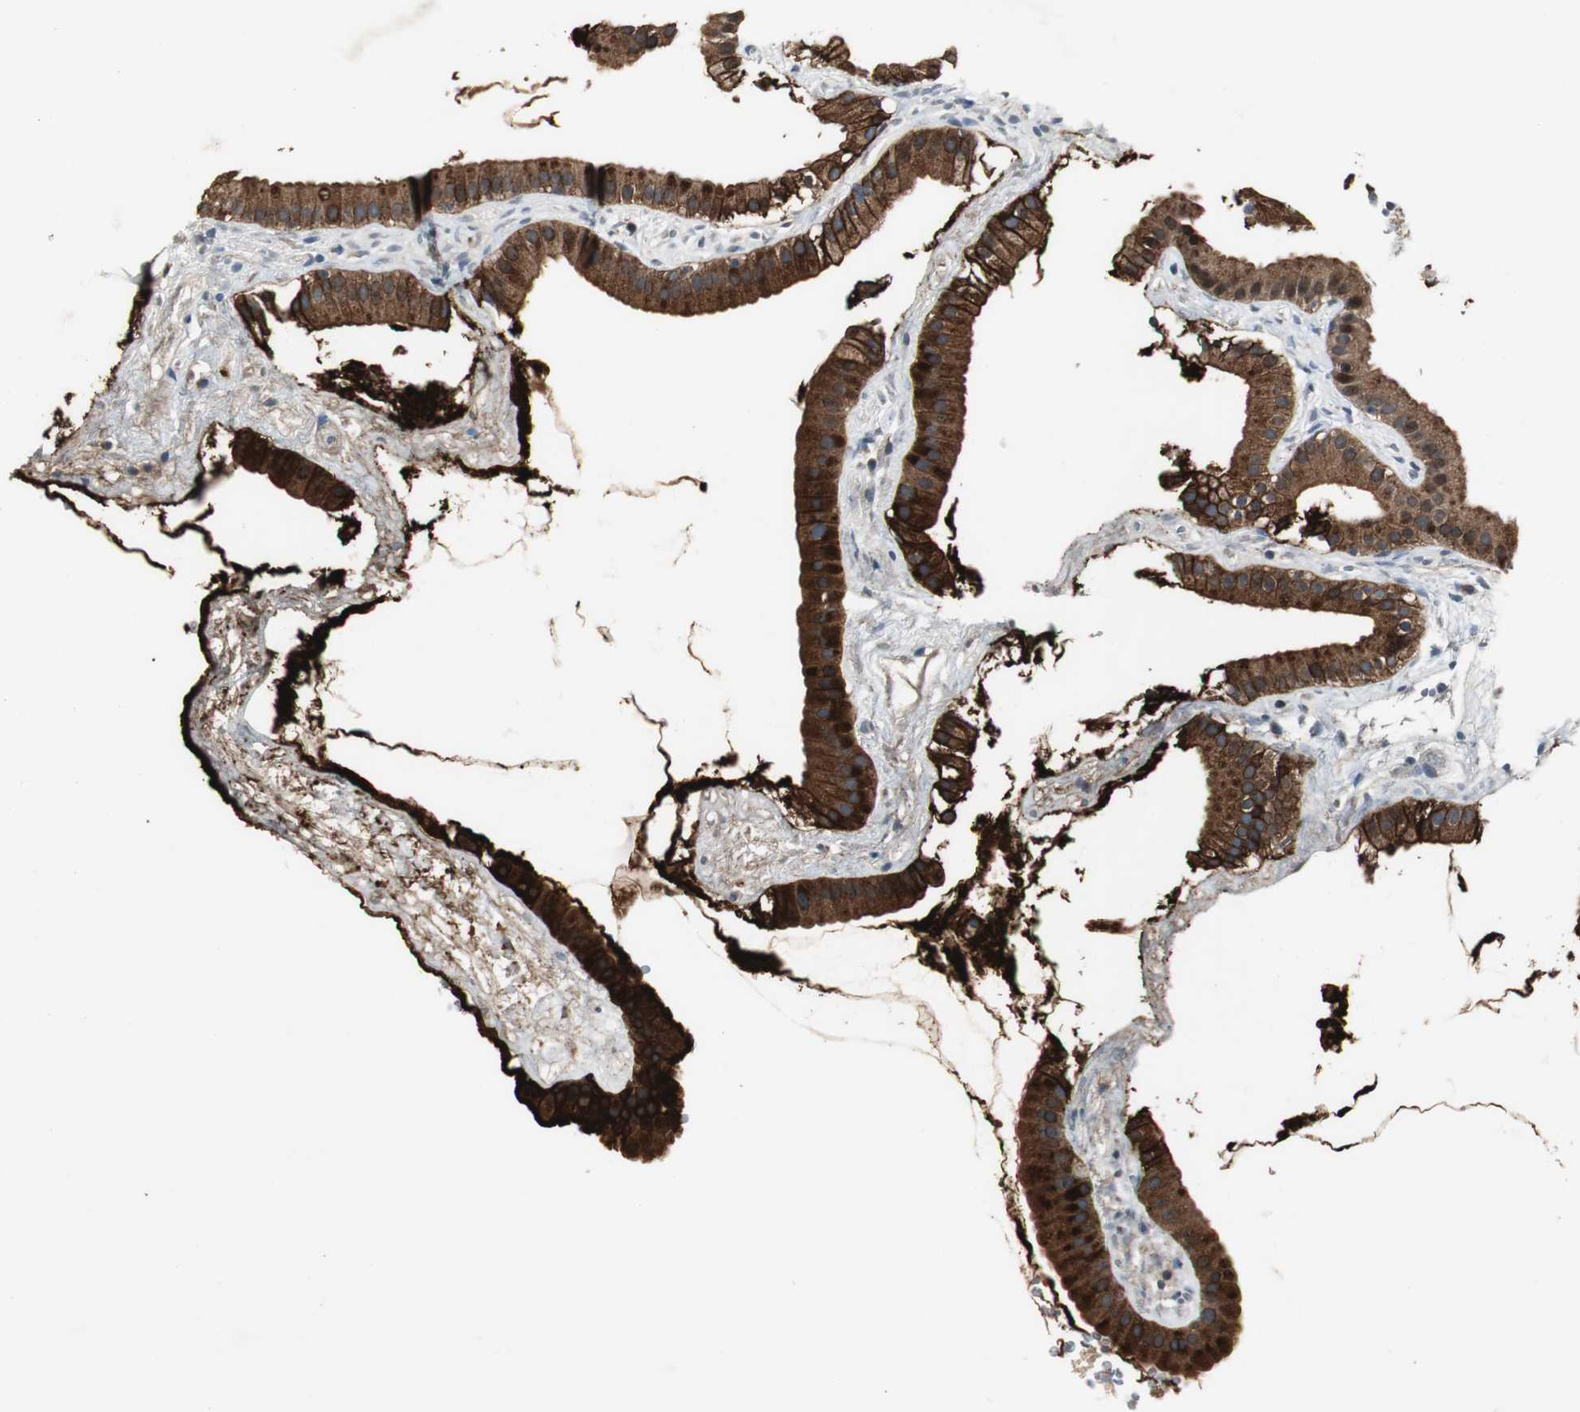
{"staining": {"intensity": "strong", "quantity": ">75%", "location": "cytoplasmic/membranous,nuclear"}, "tissue": "gallbladder", "cell_type": "Glandular cells", "image_type": "normal", "snomed": [{"axis": "morphology", "description": "Normal tissue, NOS"}, {"axis": "topography", "description": "Gallbladder"}], "caption": "DAB (3,3'-diaminobenzidine) immunohistochemical staining of normal gallbladder shows strong cytoplasmic/membranous,nuclear protein staining in about >75% of glandular cells. Immunohistochemistry stains the protein in brown and the nuclei are stained blue.", "gene": "PTPRN2", "patient": {"sex": "female", "age": 64}}